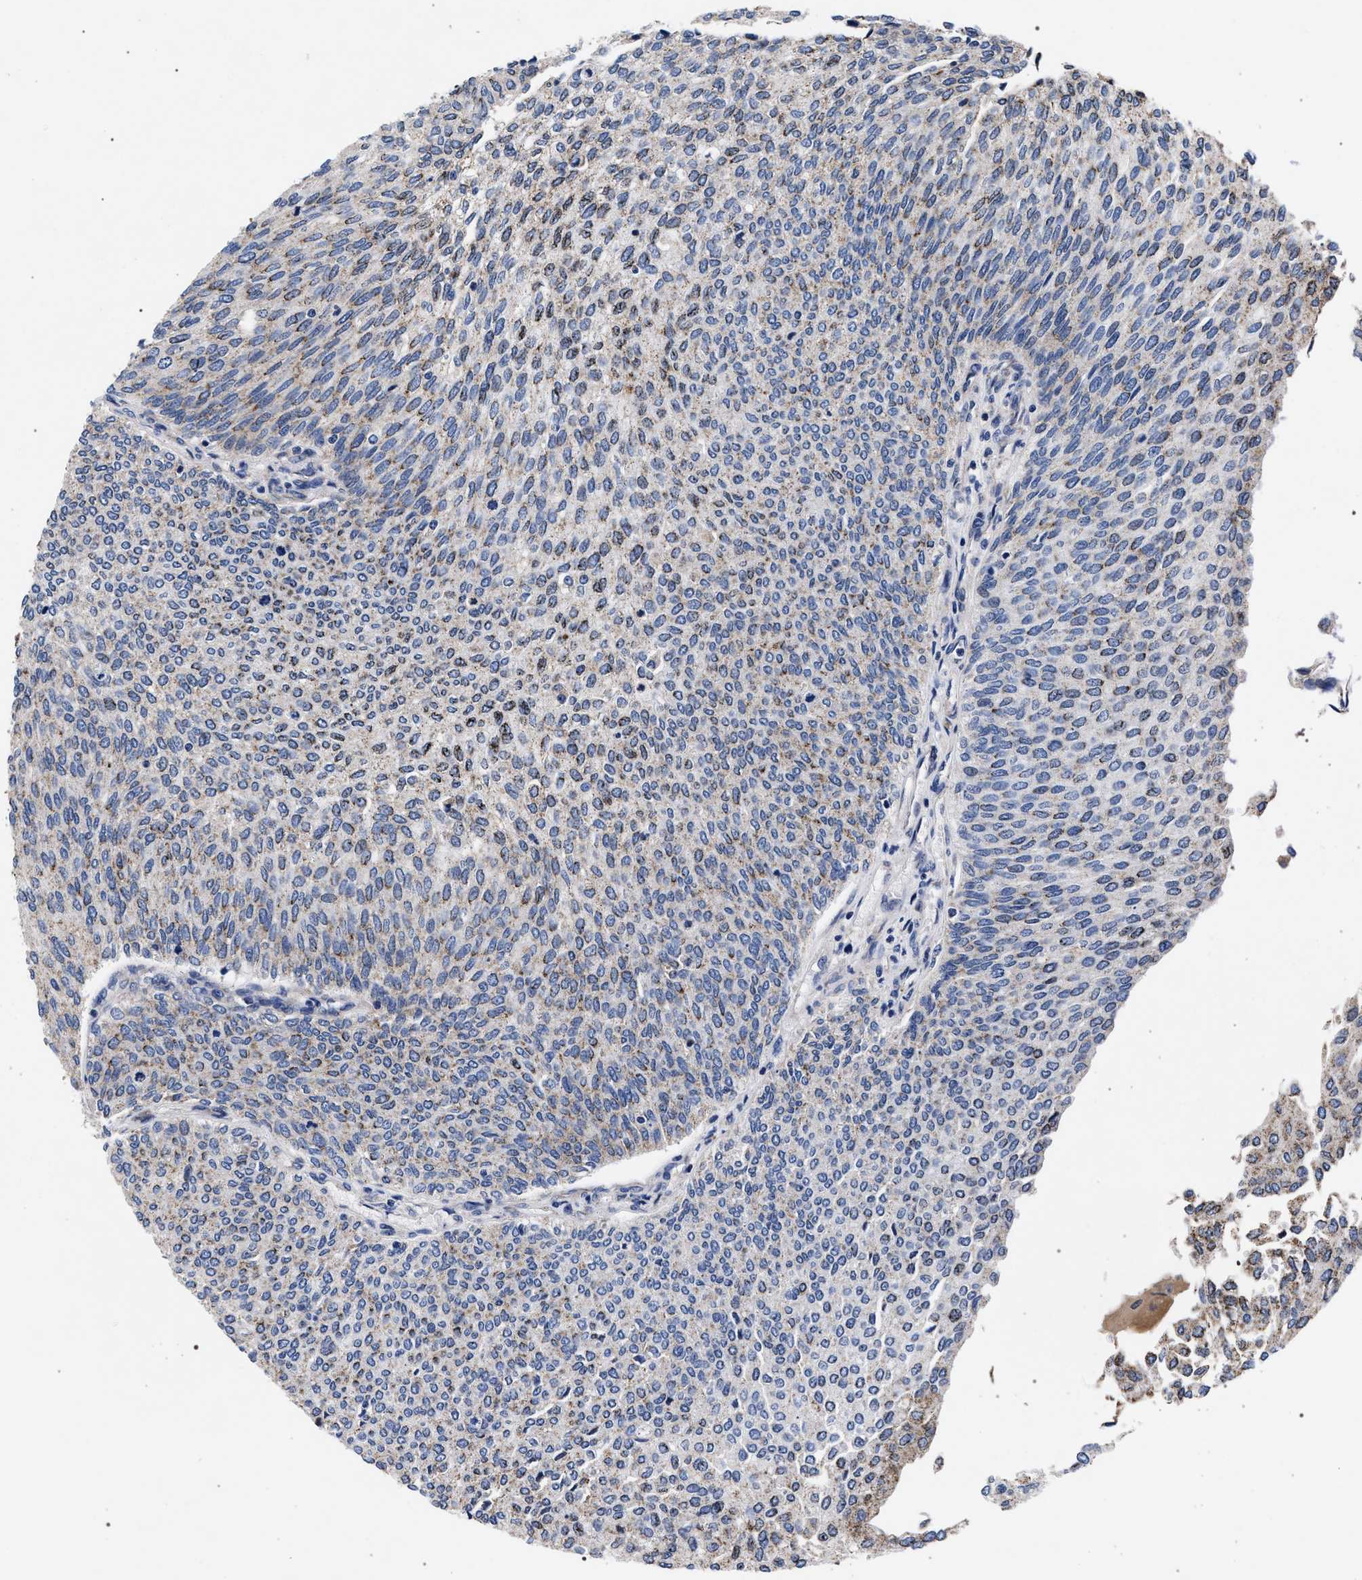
{"staining": {"intensity": "moderate", "quantity": "<25%", "location": "cytoplasmic/membranous"}, "tissue": "urothelial cancer", "cell_type": "Tumor cells", "image_type": "cancer", "snomed": [{"axis": "morphology", "description": "Urothelial carcinoma, Low grade"}, {"axis": "topography", "description": "Urinary bladder"}], "caption": "Immunohistochemistry micrograph of human urothelial cancer stained for a protein (brown), which demonstrates low levels of moderate cytoplasmic/membranous staining in about <25% of tumor cells.", "gene": "ACOX1", "patient": {"sex": "female", "age": 79}}